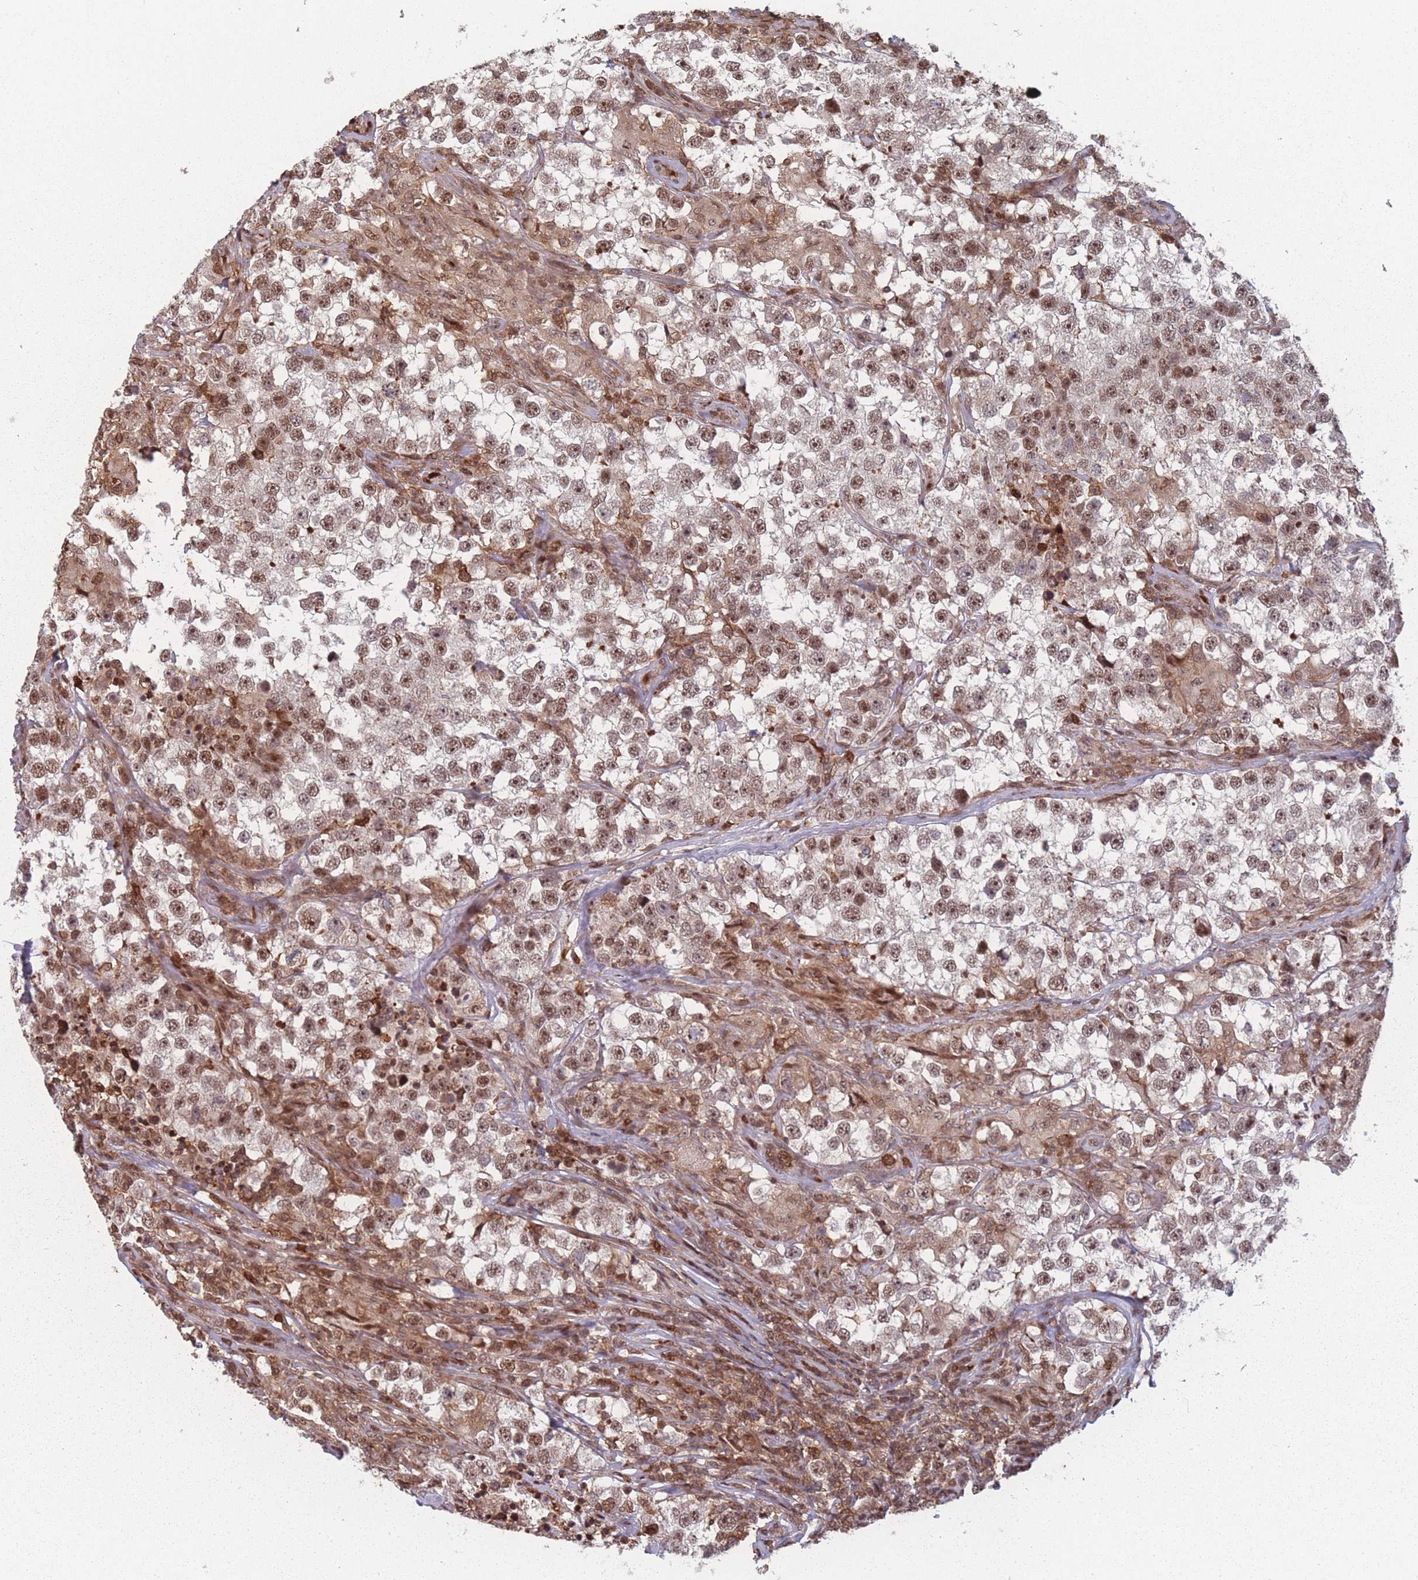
{"staining": {"intensity": "moderate", "quantity": ">75%", "location": "nuclear"}, "tissue": "testis cancer", "cell_type": "Tumor cells", "image_type": "cancer", "snomed": [{"axis": "morphology", "description": "Seminoma, NOS"}, {"axis": "topography", "description": "Testis"}], "caption": "Moderate nuclear staining is seen in approximately >75% of tumor cells in testis cancer (seminoma).", "gene": "WDR55", "patient": {"sex": "male", "age": 46}}